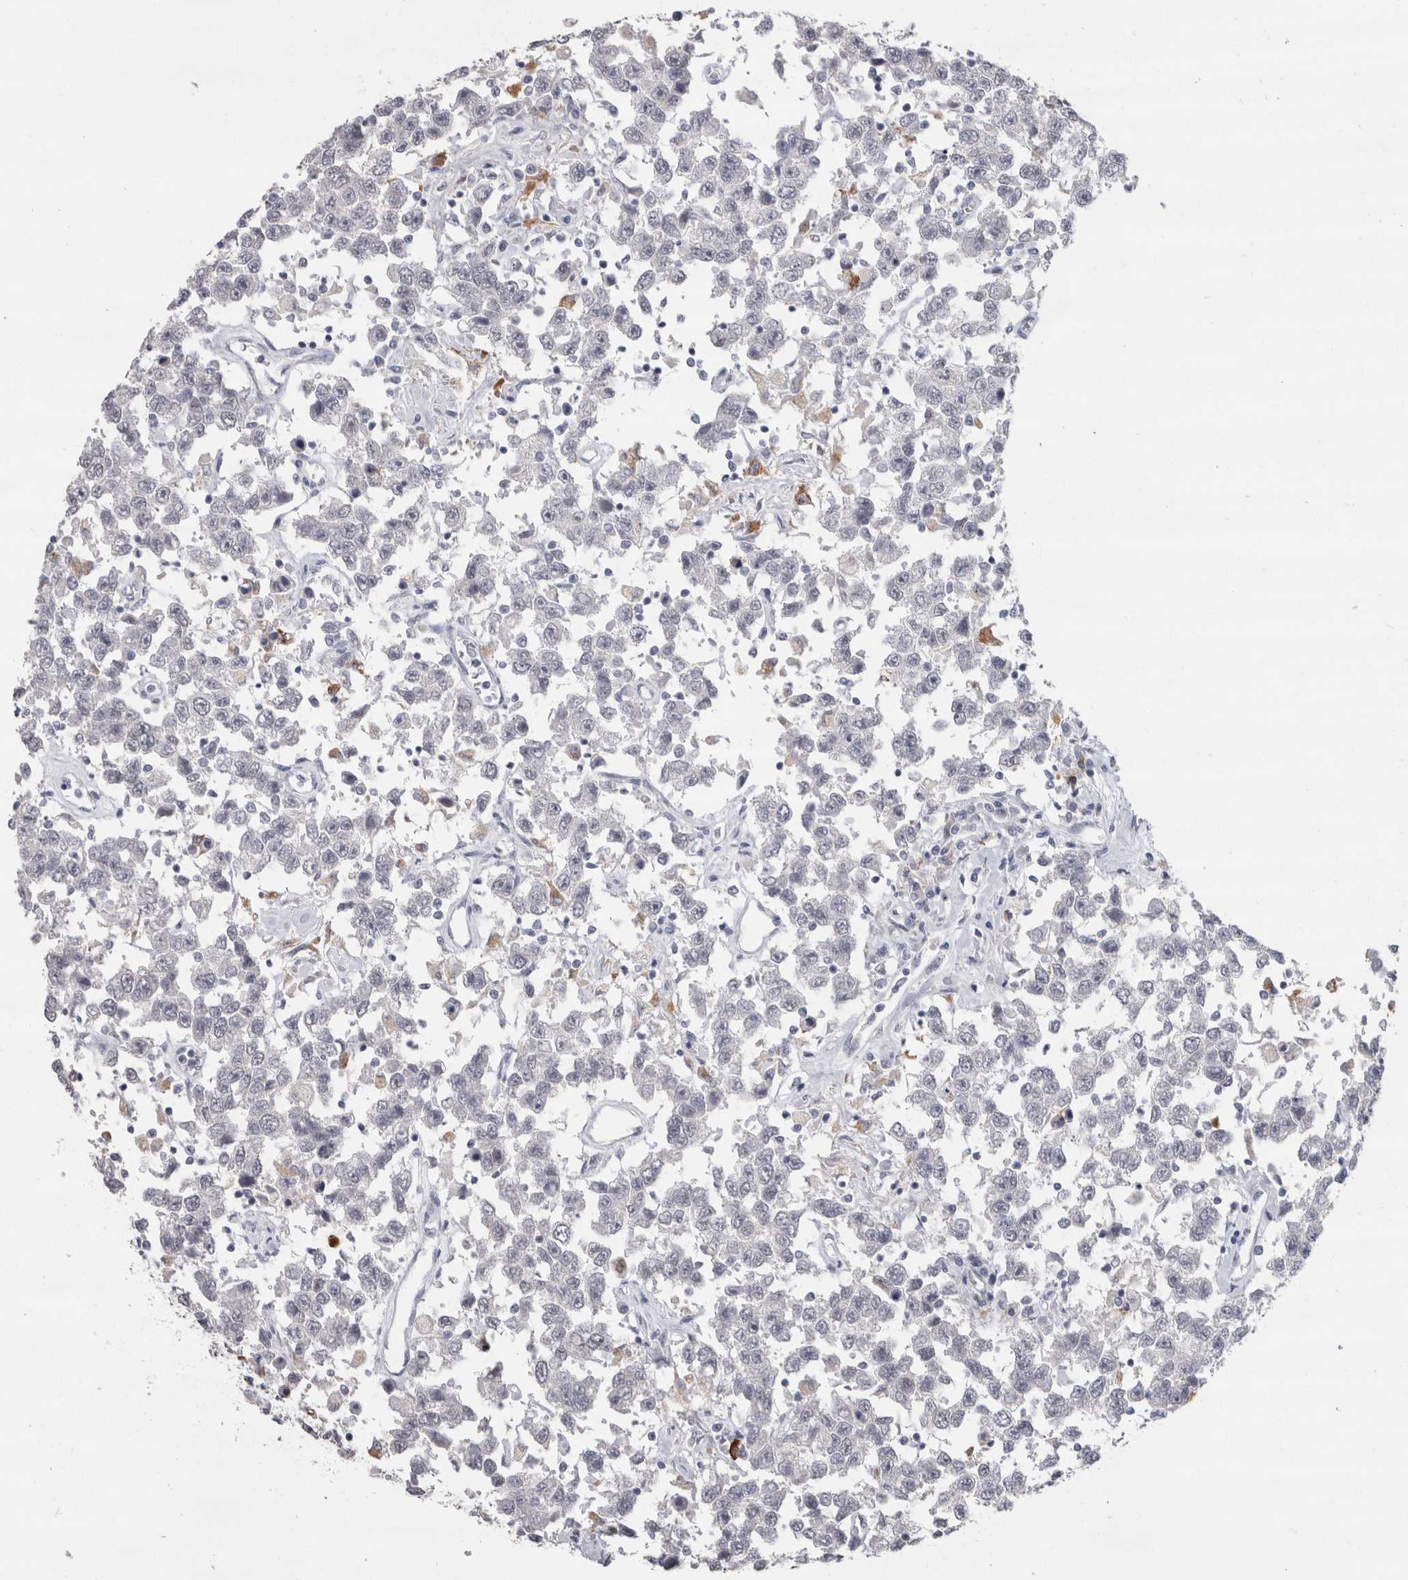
{"staining": {"intensity": "negative", "quantity": "none", "location": "none"}, "tissue": "testis cancer", "cell_type": "Tumor cells", "image_type": "cancer", "snomed": [{"axis": "morphology", "description": "Seminoma, NOS"}, {"axis": "topography", "description": "Testis"}], "caption": "Tumor cells show no significant protein expression in testis cancer.", "gene": "CDH17", "patient": {"sex": "male", "age": 41}}